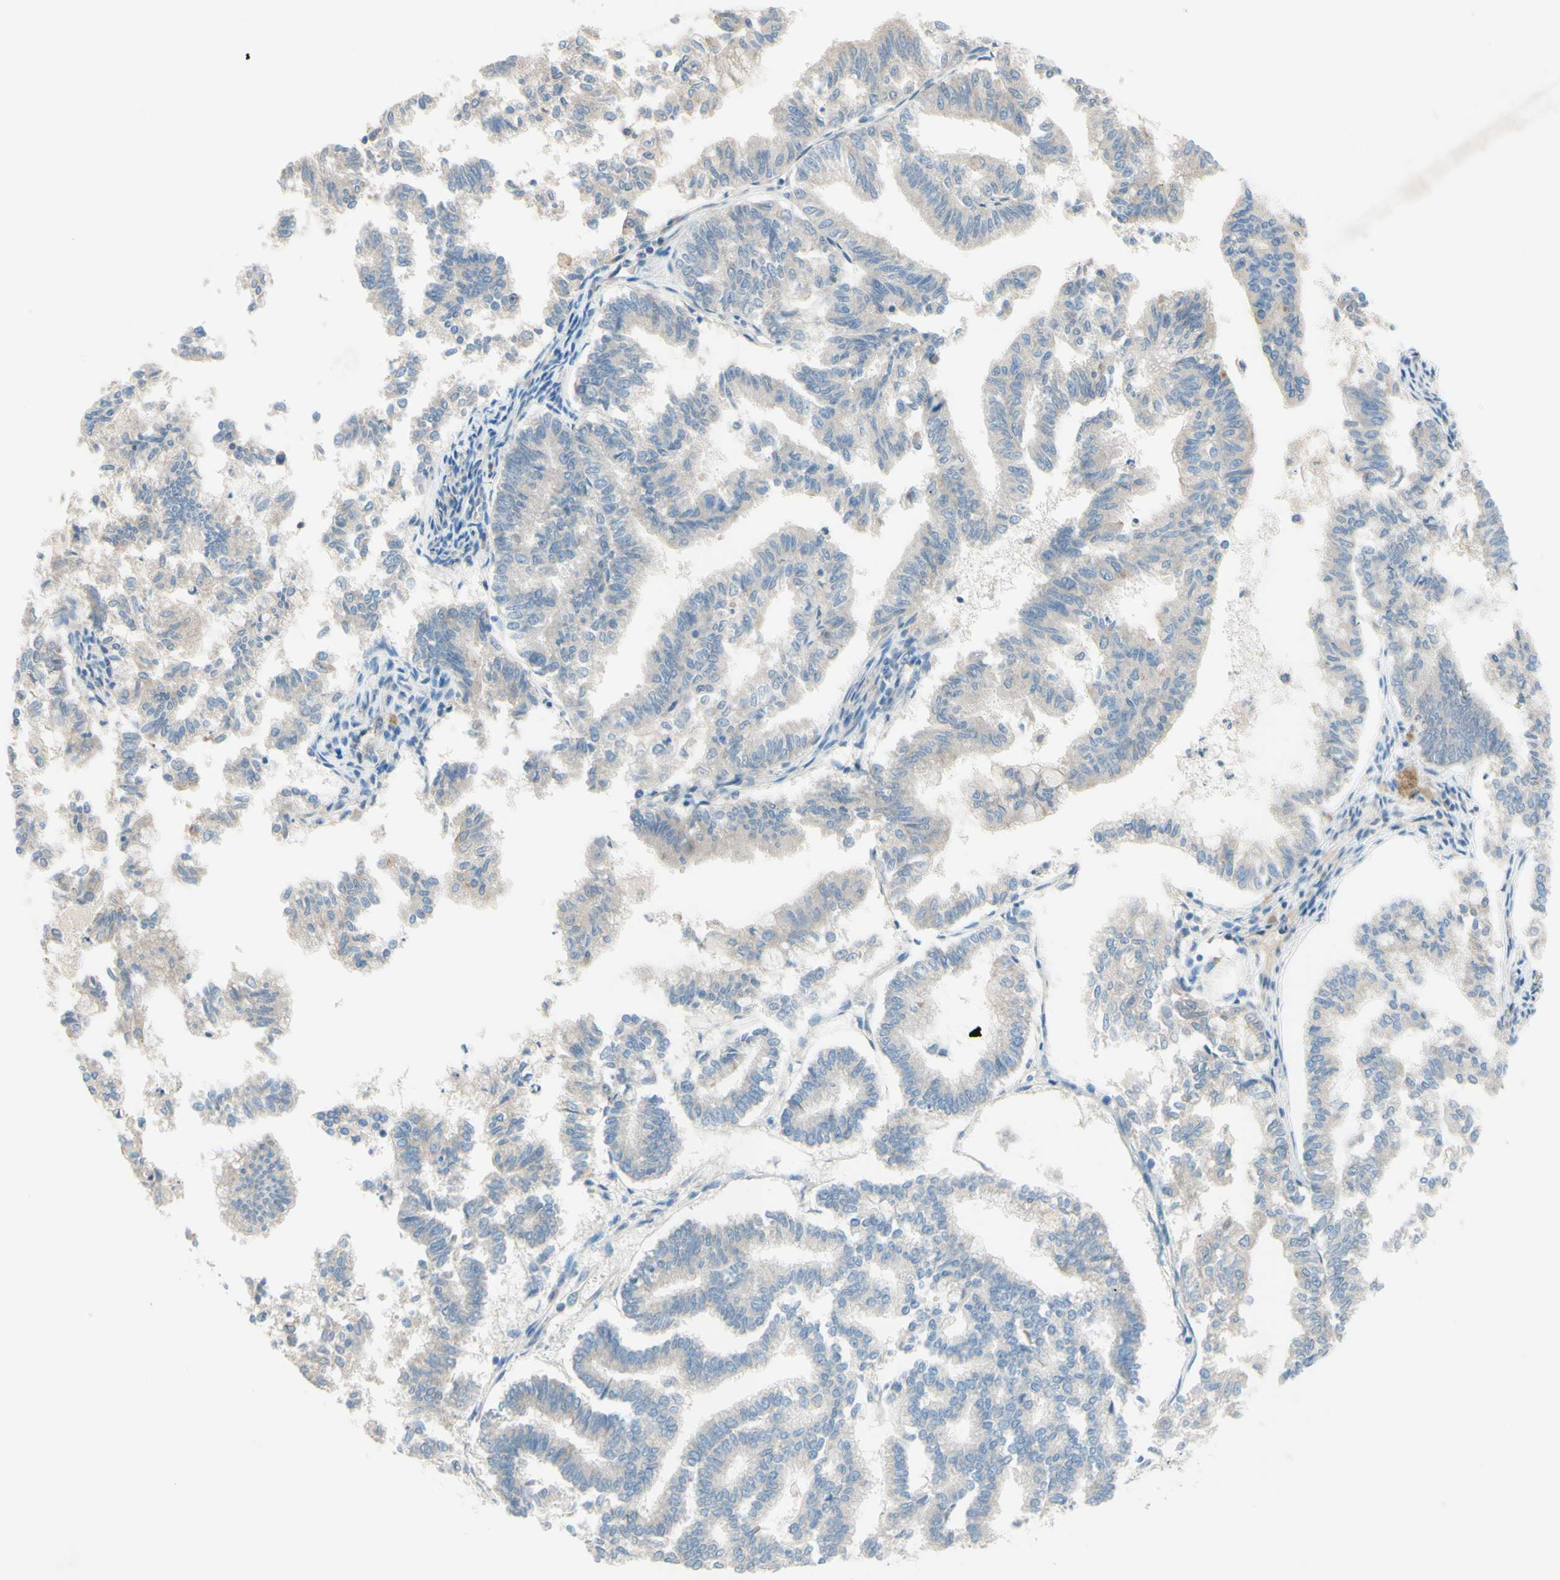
{"staining": {"intensity": "weak", "quantity": "<25%", "location": "cytoplasmic/membranous"}, "tissue": "endometrial cancer", "cell_type": "Tumor cells", "image_type": "cancer", "snomed": [{"axis": "morphology", "description": "Necrosis, NOS"}, {"axis": "morphology", "description": "Adenocarcinoma, NOS"}, {"axis": "topography", "description": "Endometrium"}], "caption": "IHC of endometrial cancer (adenocarcinoma) demonstrates no expression in tumor cells.", "gene": "IL2", "patient": {"sex": "female", "age": 79}}